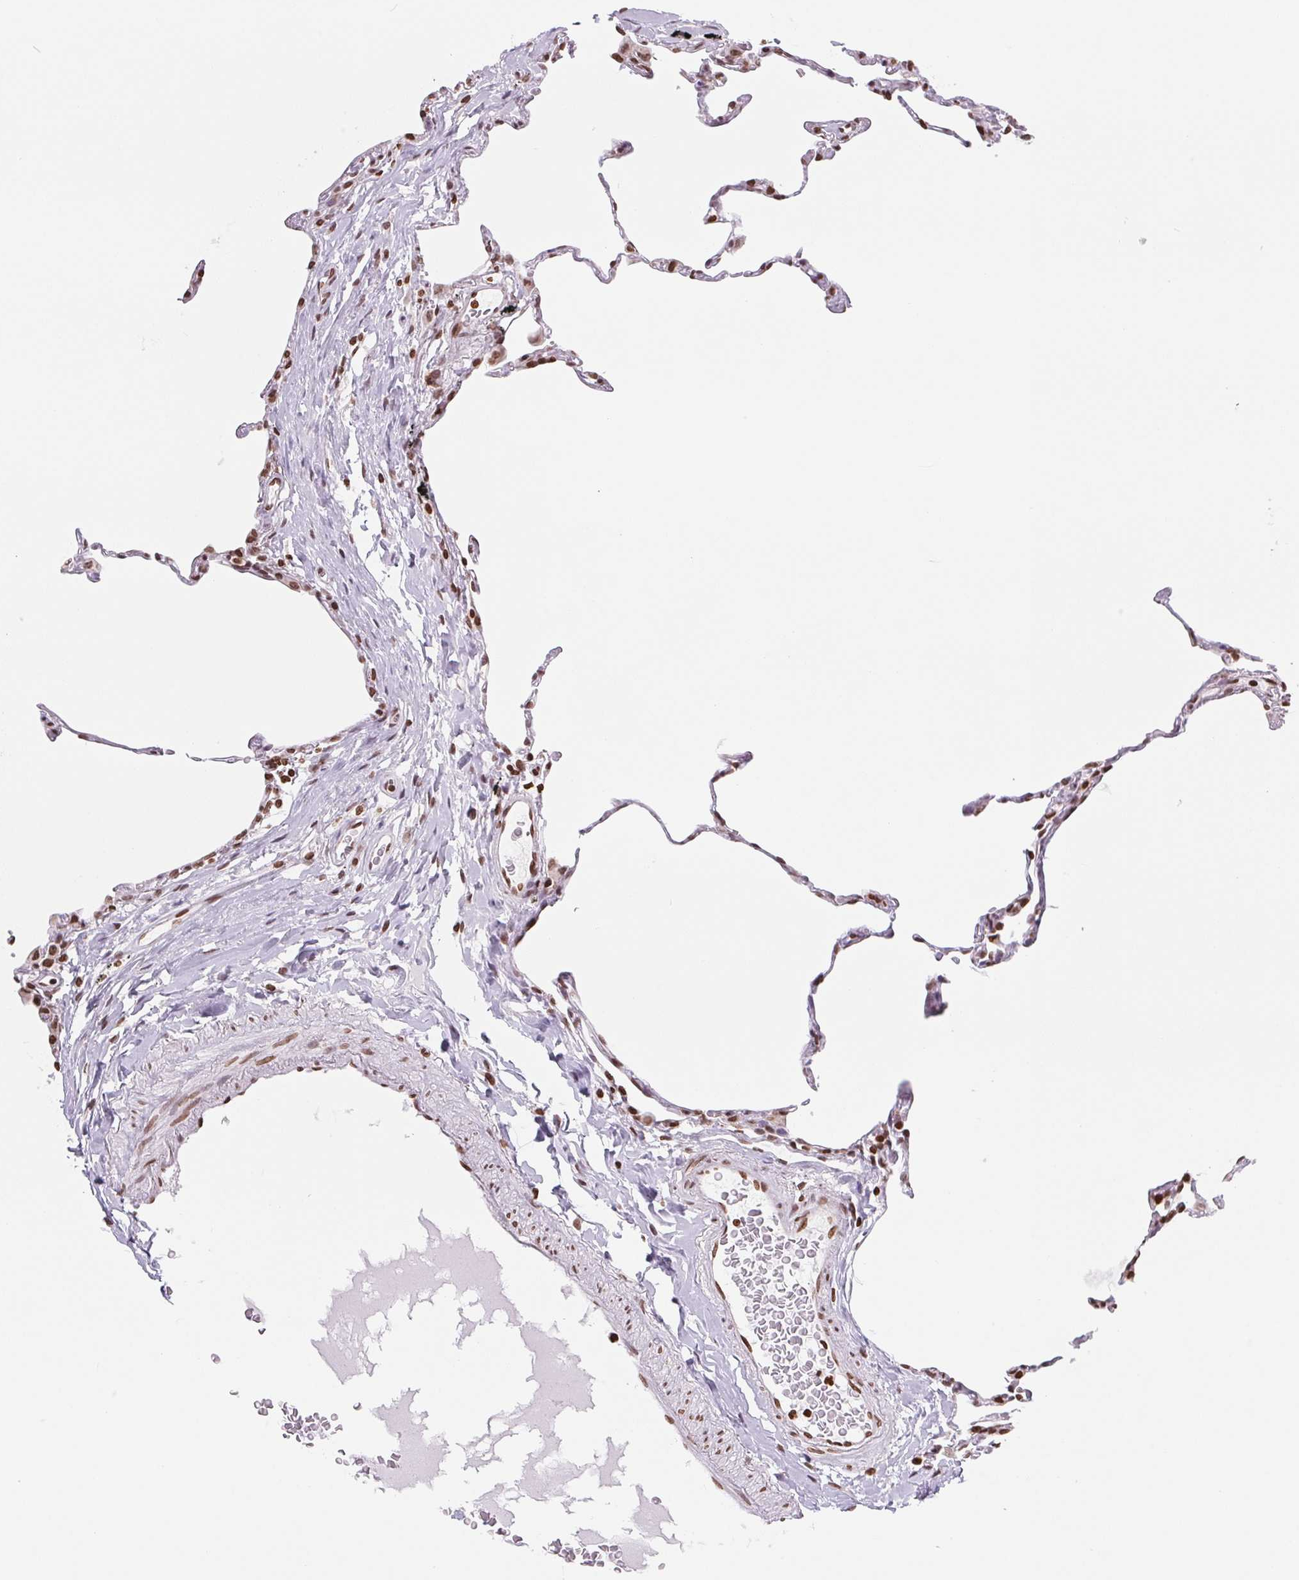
{"staining": {"intensity": "moderate", "quantity": ">75%", "location": "nuclear"}, "tissue": "lung", "cell_type": "Alveolar cells", "image_type": "normal", "snomed": [{"axis": "morphology", "description": "Normal tissue, NOS"}, {"axis": "topography", "description": "Lung"}], "caption": "The image exhibits a brown stain indicating the presence of a protein in the nuclear of alveolar cells in lung.", "gene": "SMIM12", "patient": {"sex": "female", "age": 57}}